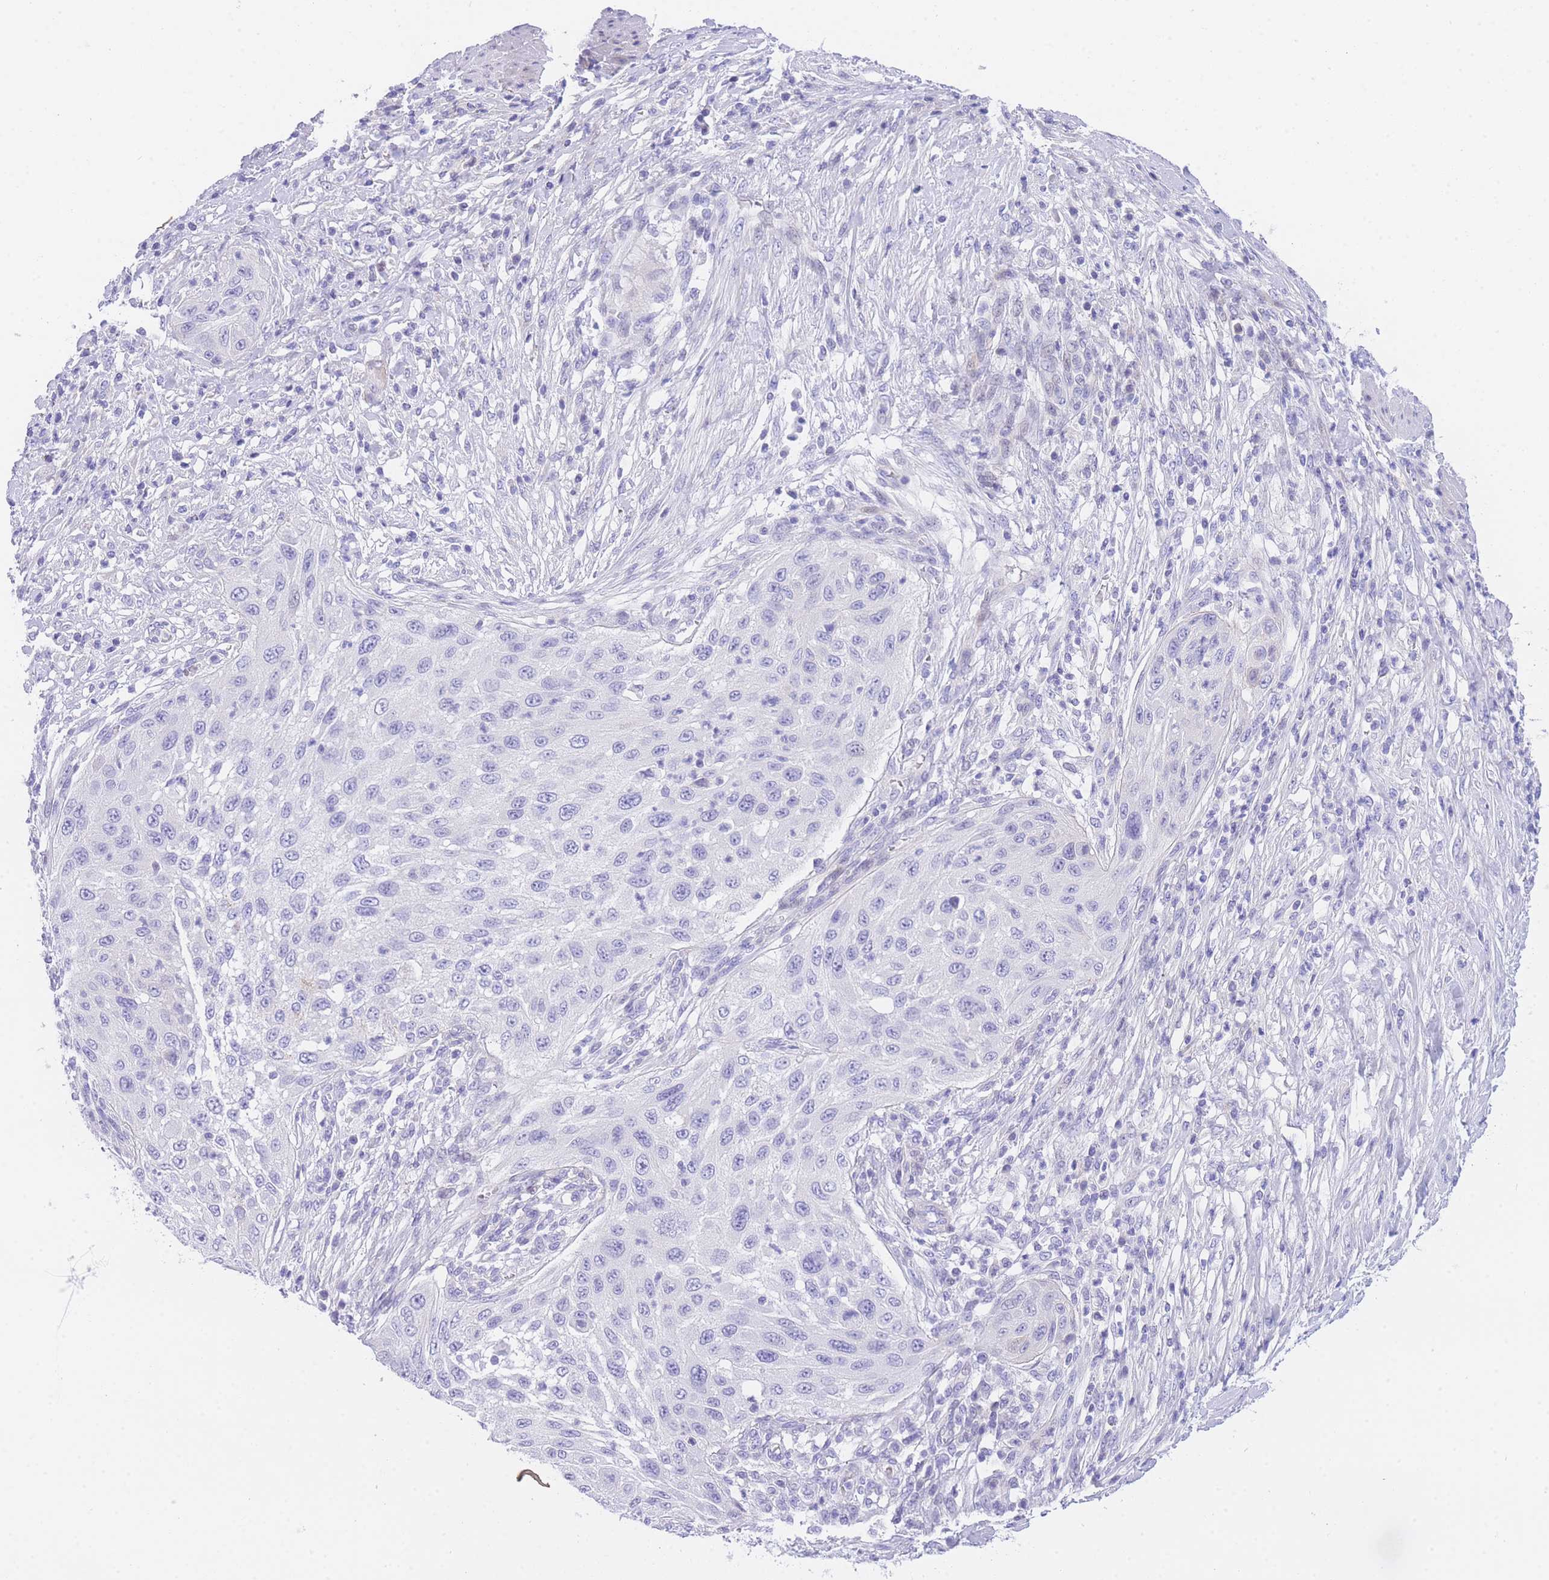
{"staining": {"intensity": "negative", "quantity": "none", "location": "none"}, "tissue": "cervical cancer", "cell_type": "Tumor cells", "image_type": "cancer", "snomed": [{"axis": "morphology", "description": "Squamous cell carcinoma, NOS"}, {"axis": "topography", "description": "Cervix"}], "caption": "The immunohistochemistry micrograph has no significant staining in tumor cells of squamous cell carcinoma (cervical) tissue. (IHC, brightfield microscopy, high magnification).", "gene": "TIFAB", "patient": {"sex": "female", "age": 42}}